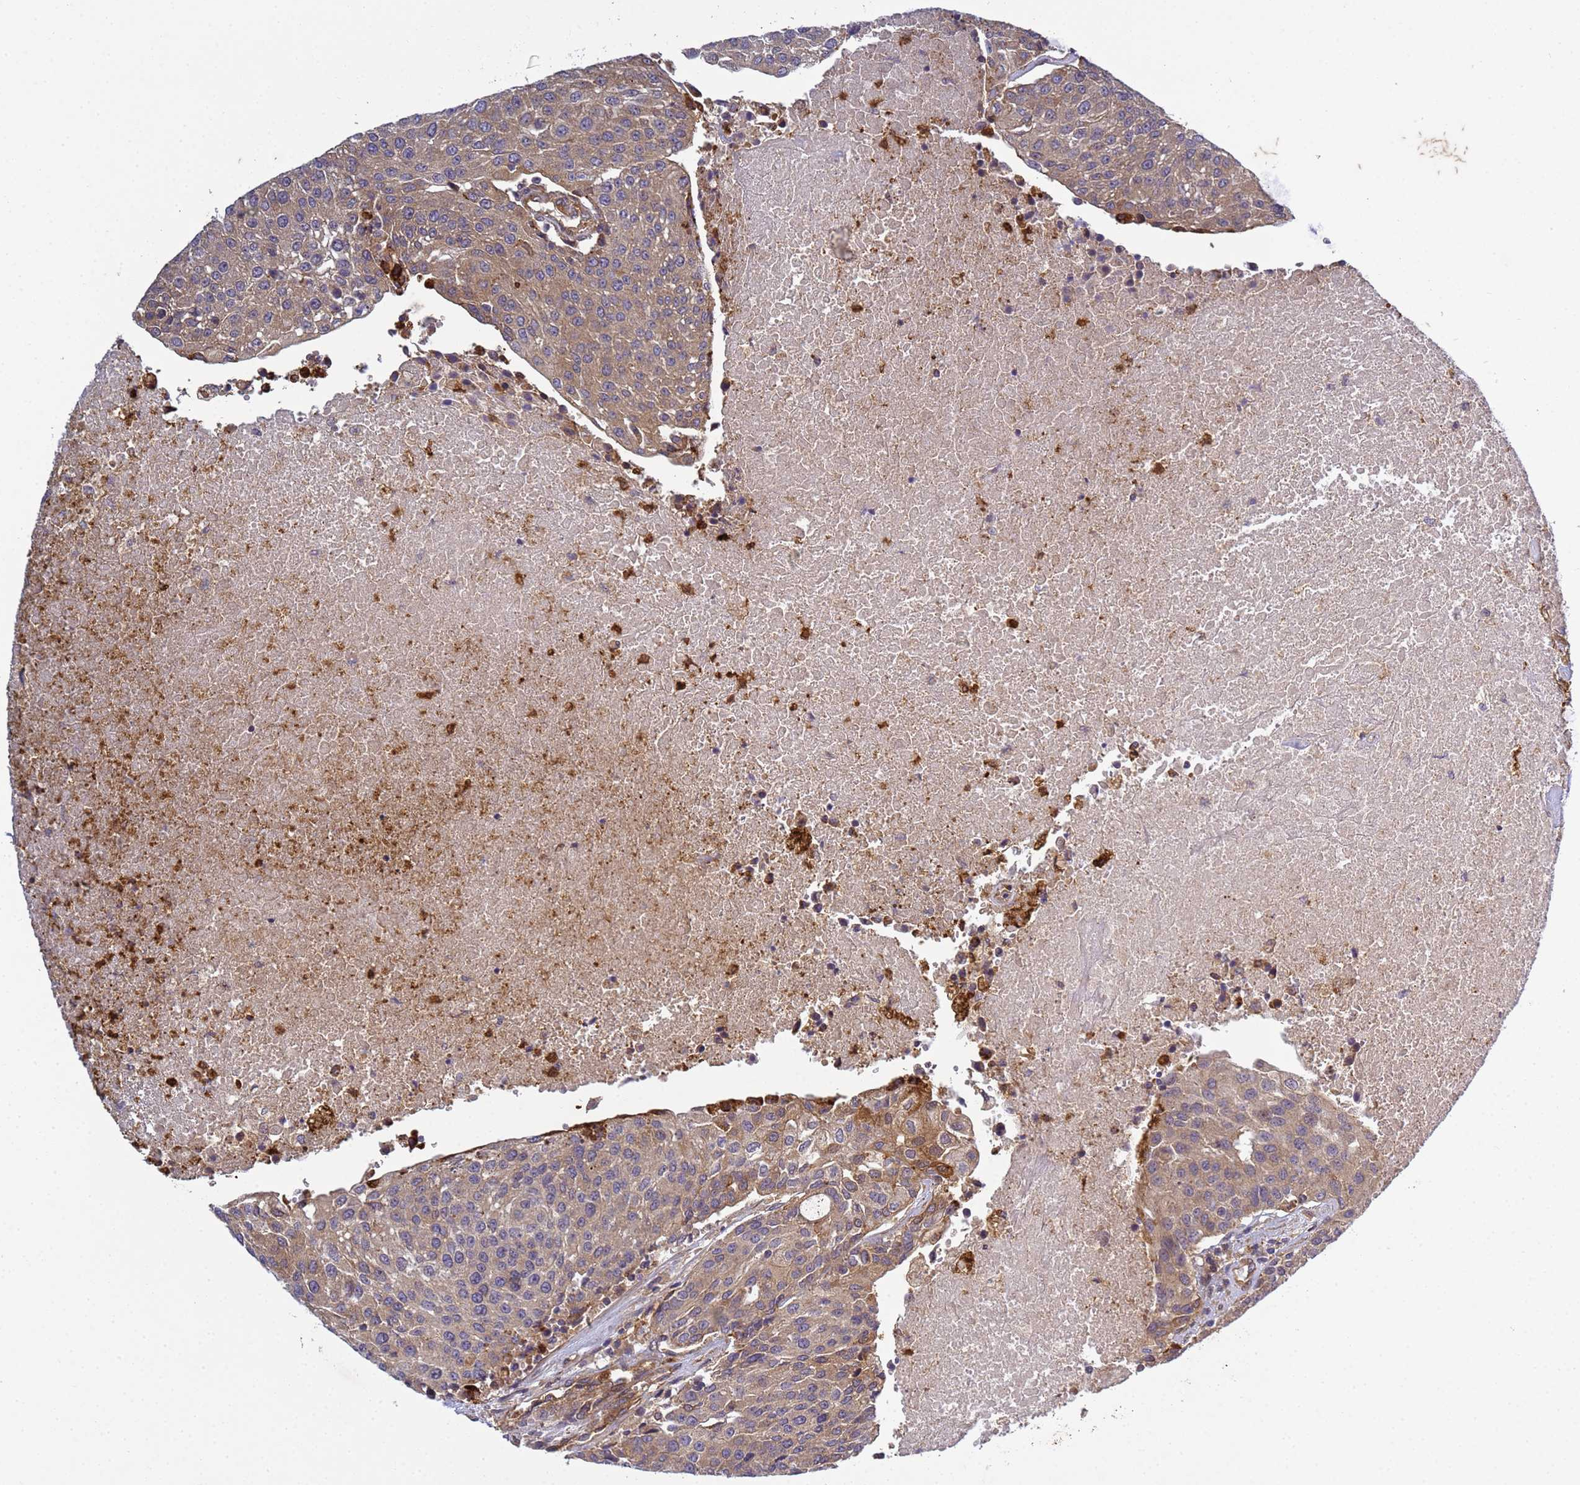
{"staining": {"intensity": "weak", "quantity": ">75%", "location": "cytoplasmic/membranous"}, "tissue": "urothelial cancer", "cell_type": "Tumor cells", "image_type": "cancer", "snomed": [{"axis": "morphology", "description": "Urothelial carcinoma, High grade"}, {"axis": "topography", "description": "Urinary bladder"}], "caption": "Urothelial cancer stained for a protein demonstrates weak cytoplasmic/membranous positivity in tumor cells. (DAB IHC with brightfield microscopy, high magnification).", "gene": "C8orf34", "patient": {"sex": "female", "age": 85}}